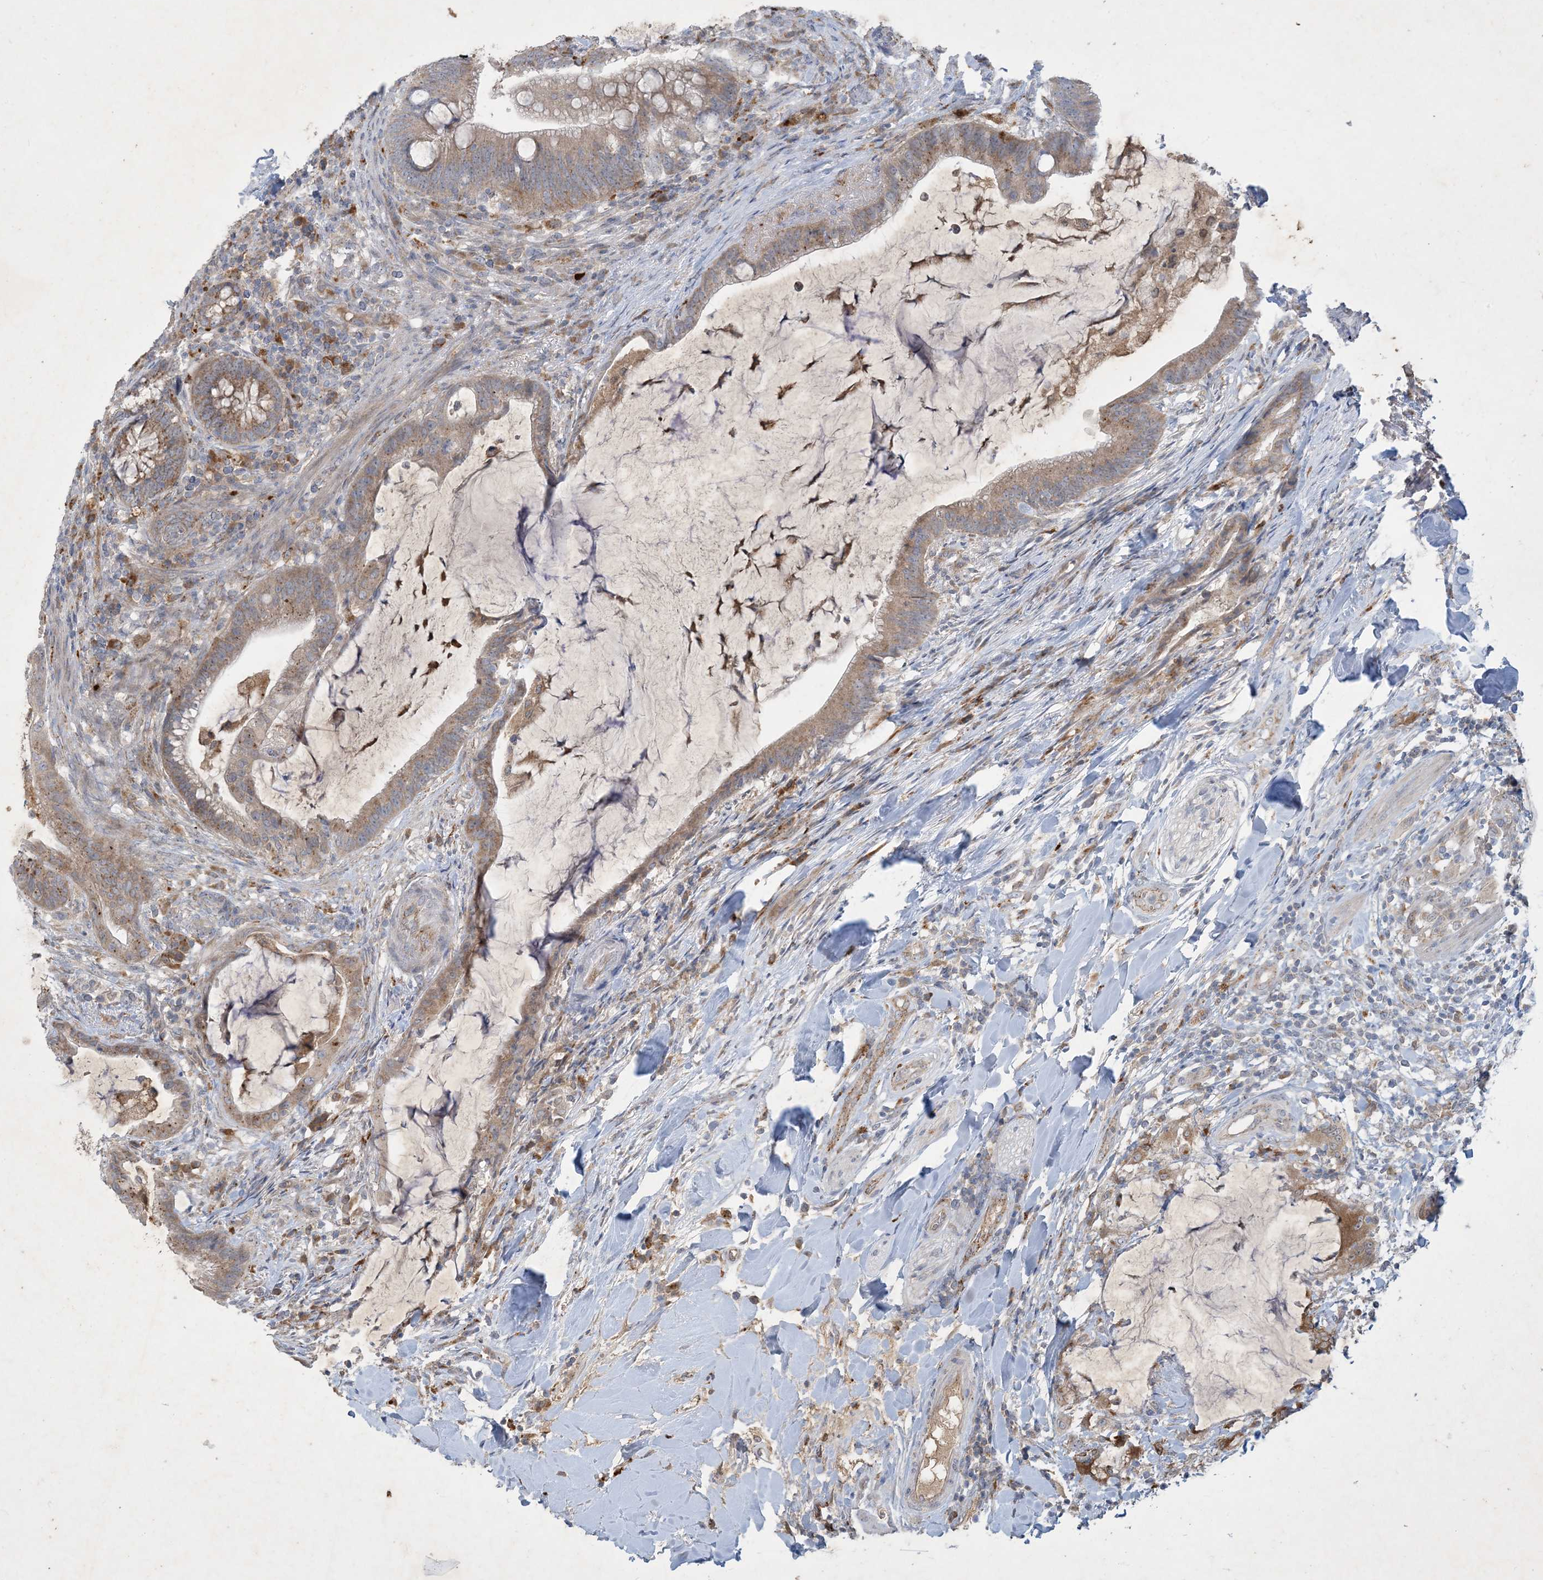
{"staining": {"intensity": "weak", "quantity": ">75%", "location": "cytoplasmic/membranous"}, "tissue": "colorectal cancer", "cell_type": "Tumor cells", "image_type": "cancer", "snomed": [{"axis": "morphology", "description": "Adenocarcinoma, NOS"}, {"axis": "topography", "description": "Colon"}], "caption": "Human colorectal adenocarcinoma stained with a protein marker exhibits weak staining in tumor cells.", "gene": "MRPS18A", "patient": {"sex": "female", "age": 66}}